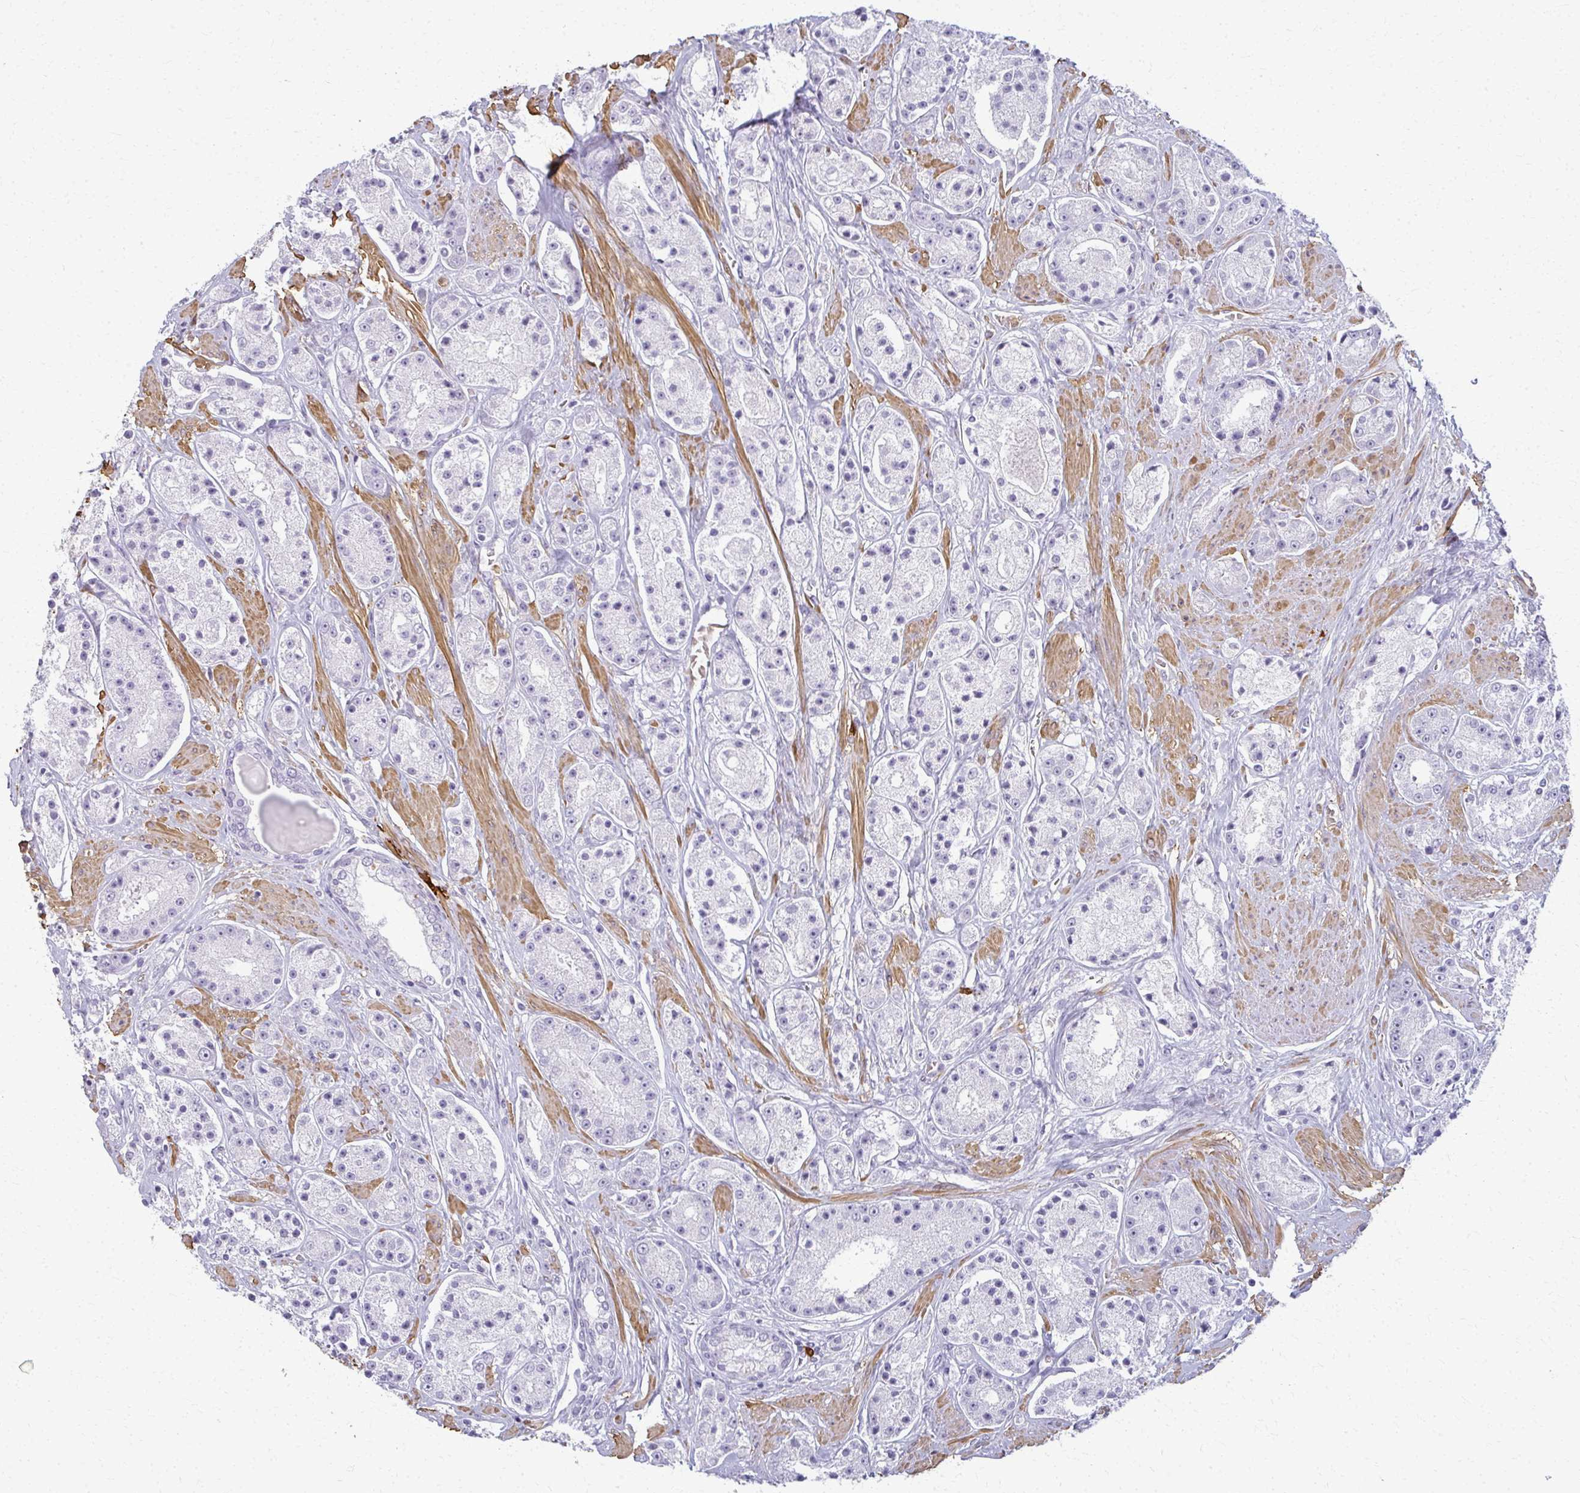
{"staining": {"intensity": "negative", "quantity": "none", "location": "none"}, "tissue": "prostate cancer", "cell_type": "Tumor cells", "image_type": "cancer", "snomed": [{"axis": "morphology", "description": "Adenocarcinoma, High grade"}, {"axis": "topography", "description": "Prostate"}], "caption": "Immunohistochemical staining of prostate high-grade adenocarcinoma shows no significant expression in tumor cells.", "gene": "CA3", "patient": {"sex": "male", "age": 67}}